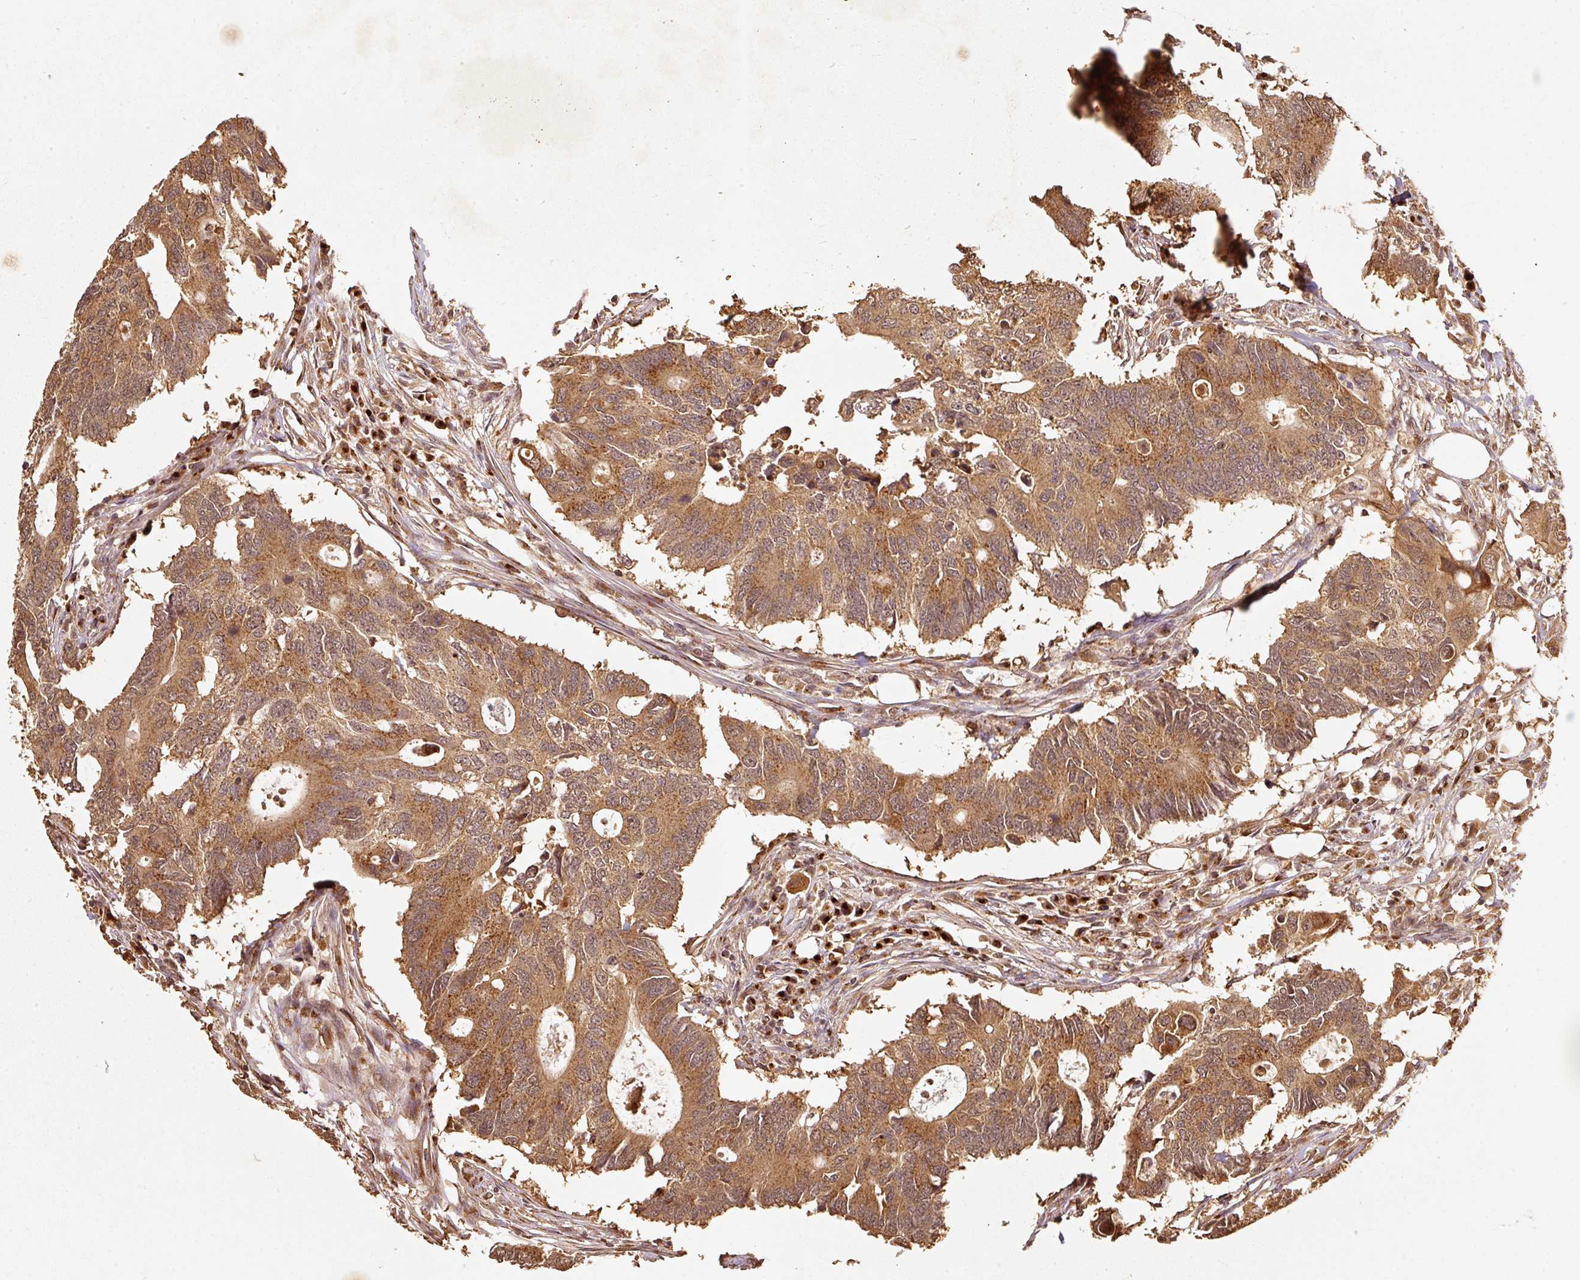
{"staining": {"intensity": "moderate", "quantity": ">75%", "location": "cytoplasmic/membranous"}, "tissue": "colorectal cancer", "cell_type": "Tumor cells", "image_type": "cancer", "snomed": [{"axis": "morphology", "description": "Adenocarcinoma, NOS"}, {"axis": "topography", "description": "Colon"}], "caption": "The micrograph reveals staining of adenocarcinoma (colorectal), revealing moderate cytoplasmic/membranous protein positivity (brown color) within tumor cells. Immunohistochemistry stains the protein of interest in brown and the nuclei are stained blue.", "gene": "FUT8", "patient": {"sex": "male", "age": 71}}